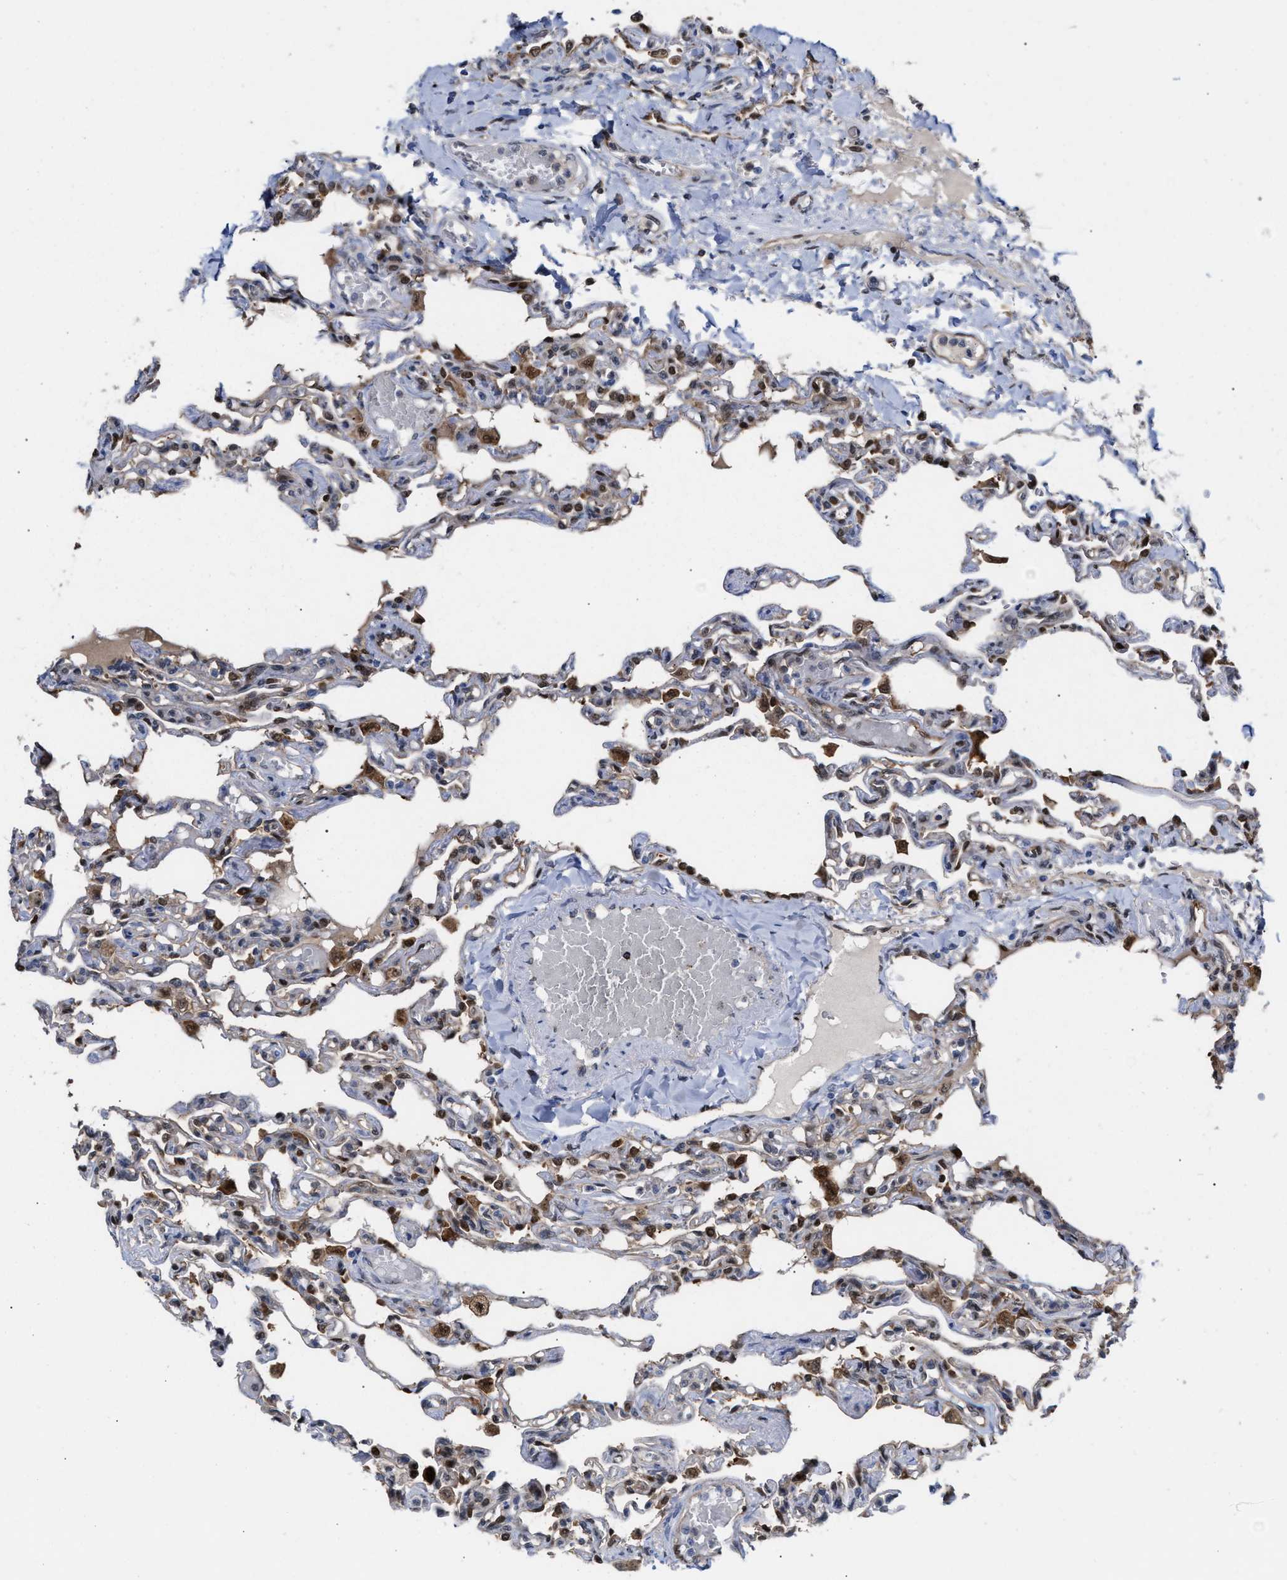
{"staining": {"intensity": "moderate", "quantity": "25%-75%", "location": "cytoplasmic/membranous,nuclear"}, "tissue": "lung", "cell_type": "Alveolar cells", "image_type": "normal", "snomed": [{"axis": "morphology", "description": "Normal tissue, NOS"}, {"axis": "topography", "description": "Lung"}], "caption": "High-power microscopy captured an immunohistochemistry (IHC) micrograph of normal lung, revealing moderate cytoplasmic/membranous,nuclear expression in about 25%-75% of alveolar cells.", "gene": "TP53I3", "patient": {"sex": "male", "age": 21}}